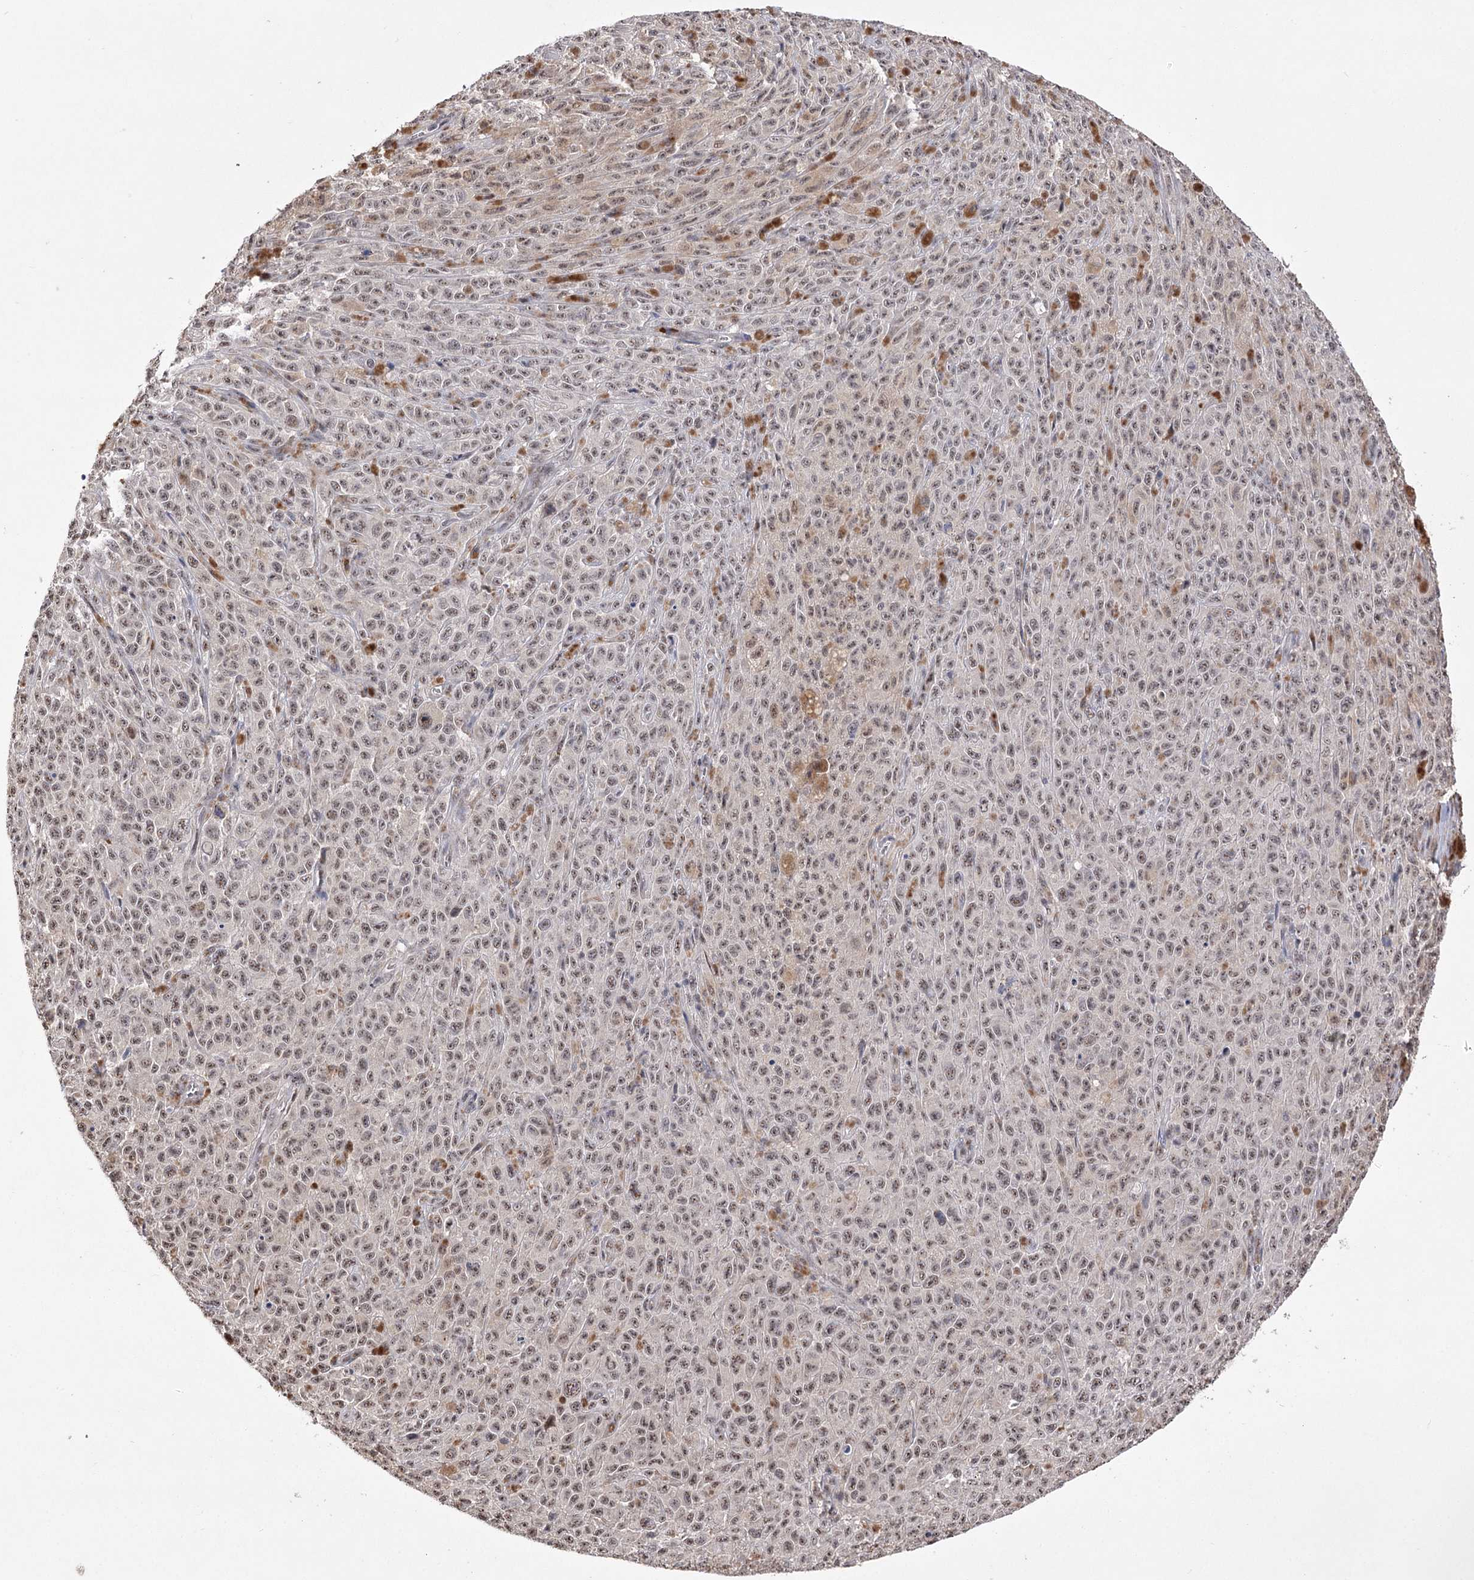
{"staining": {"intensity": "weak", "quantity": ">75%", "location": "nuclear"}, "tissue": "melanoma", "cell_type": "Tumor cells", "image_type": "cancer", "snomed": [{"axis": "morphology", "description": "Malignant melanoma, NOS"}, {"axis": "topography", "description": "Skin"}], "caption": "Immunohistochemical staining of human malignant melanoma displays weak nuclear protein positivity in about >75% of tumor cells.", "gene": "PYROXD1", "patient": {"sex": "female", "age": 82}}